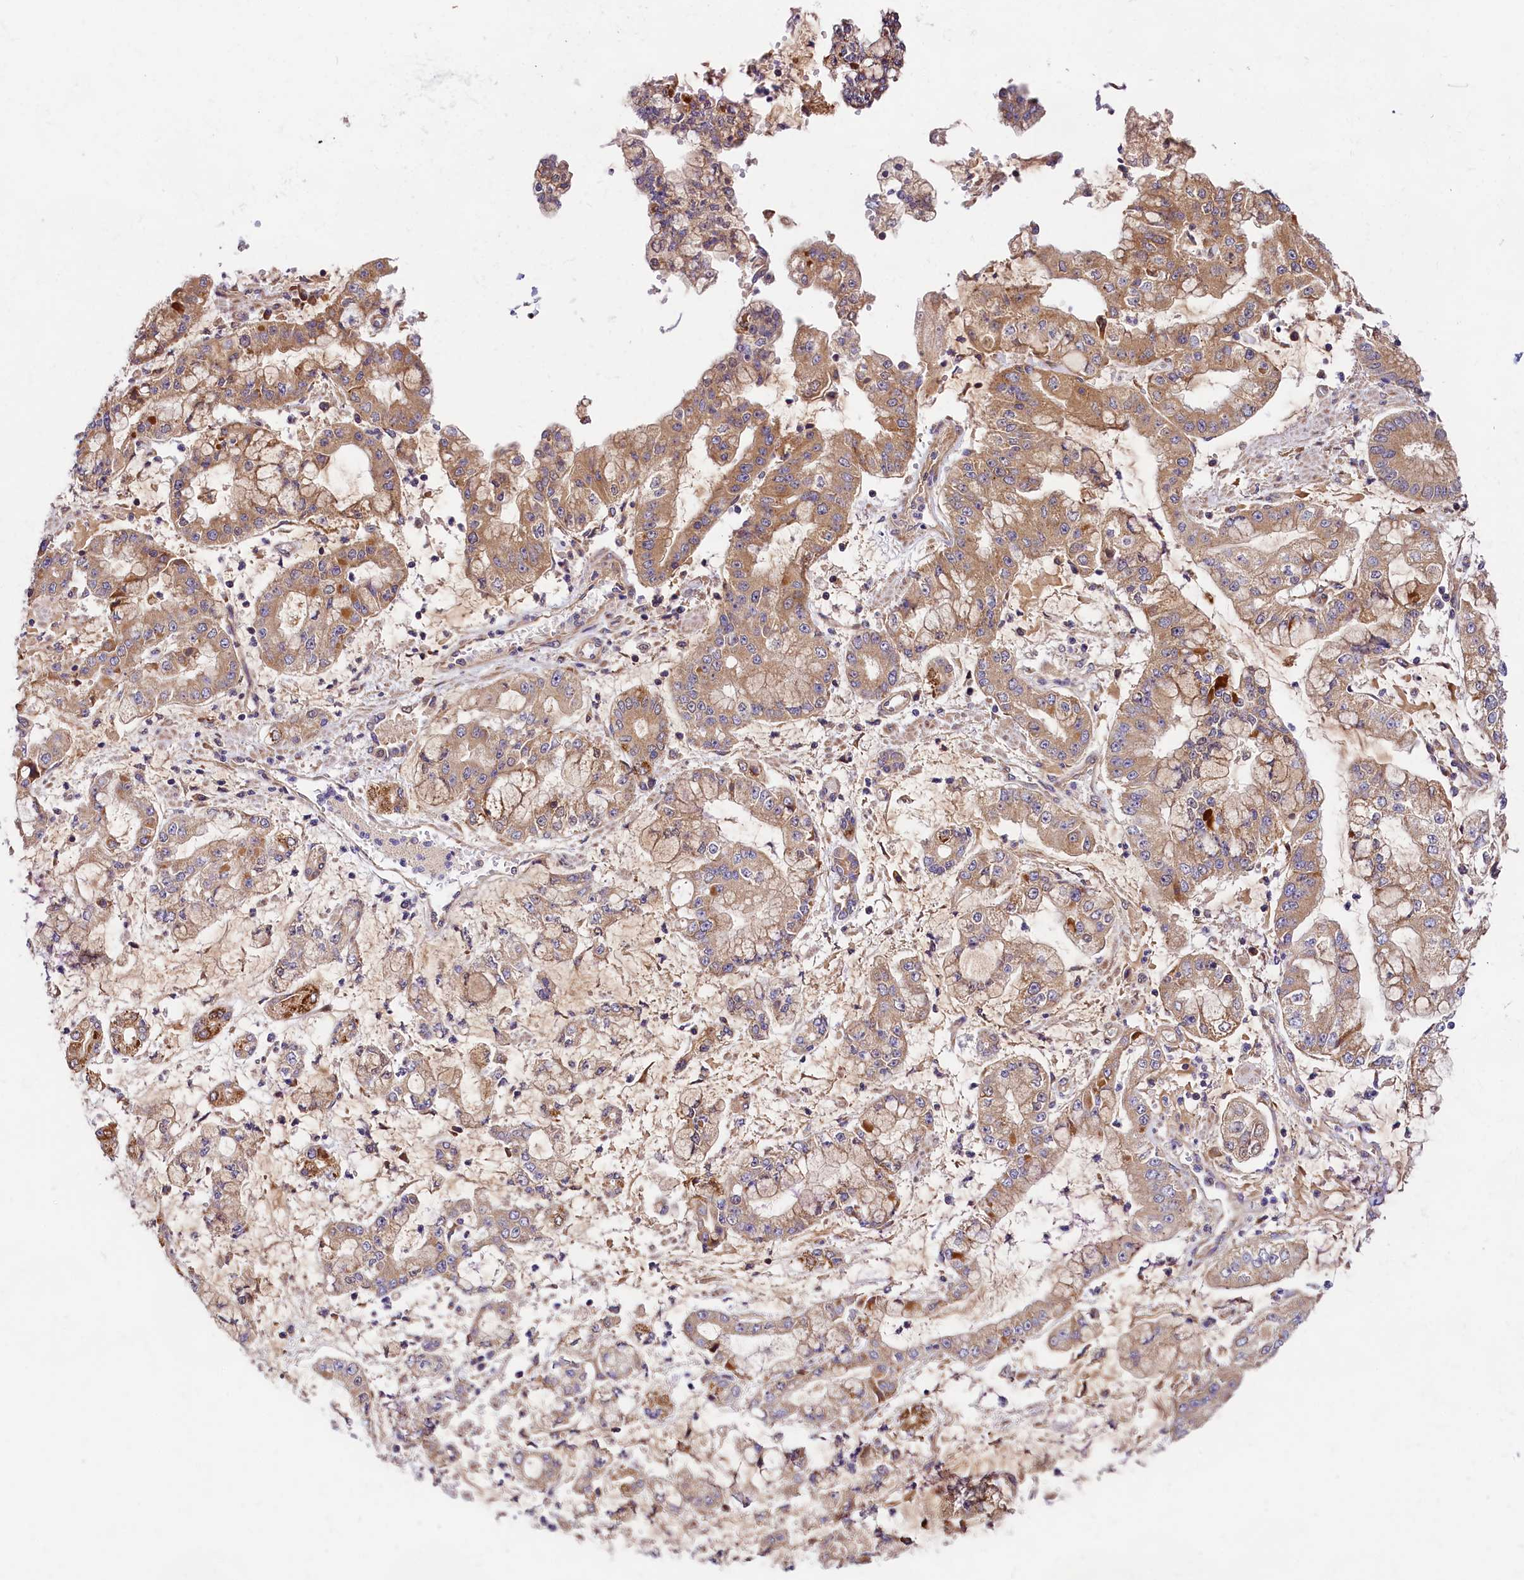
{"staining": {"intensity": "moderate", "quantity": "25%-75%", "location": "cytoplasmic/membranous"}, "tissue": "stomach cancer", "cell_type": "Tumor cells", "image_type": "cancer", "snomed": [{"axis": "morphology", "description": "Adenocarcinoma, NOS"}, {"axis": "topography", "description": "Stomach"}], "caption": "There is medium levels of moderate cytoplasmic/membranous staining in tumor cells of stomach adenocarcinoma, as demonstrated by immunohistochemical staining (brown color).", "gene": "SPG11", "patient": {"sex": "male", "age": 76}}